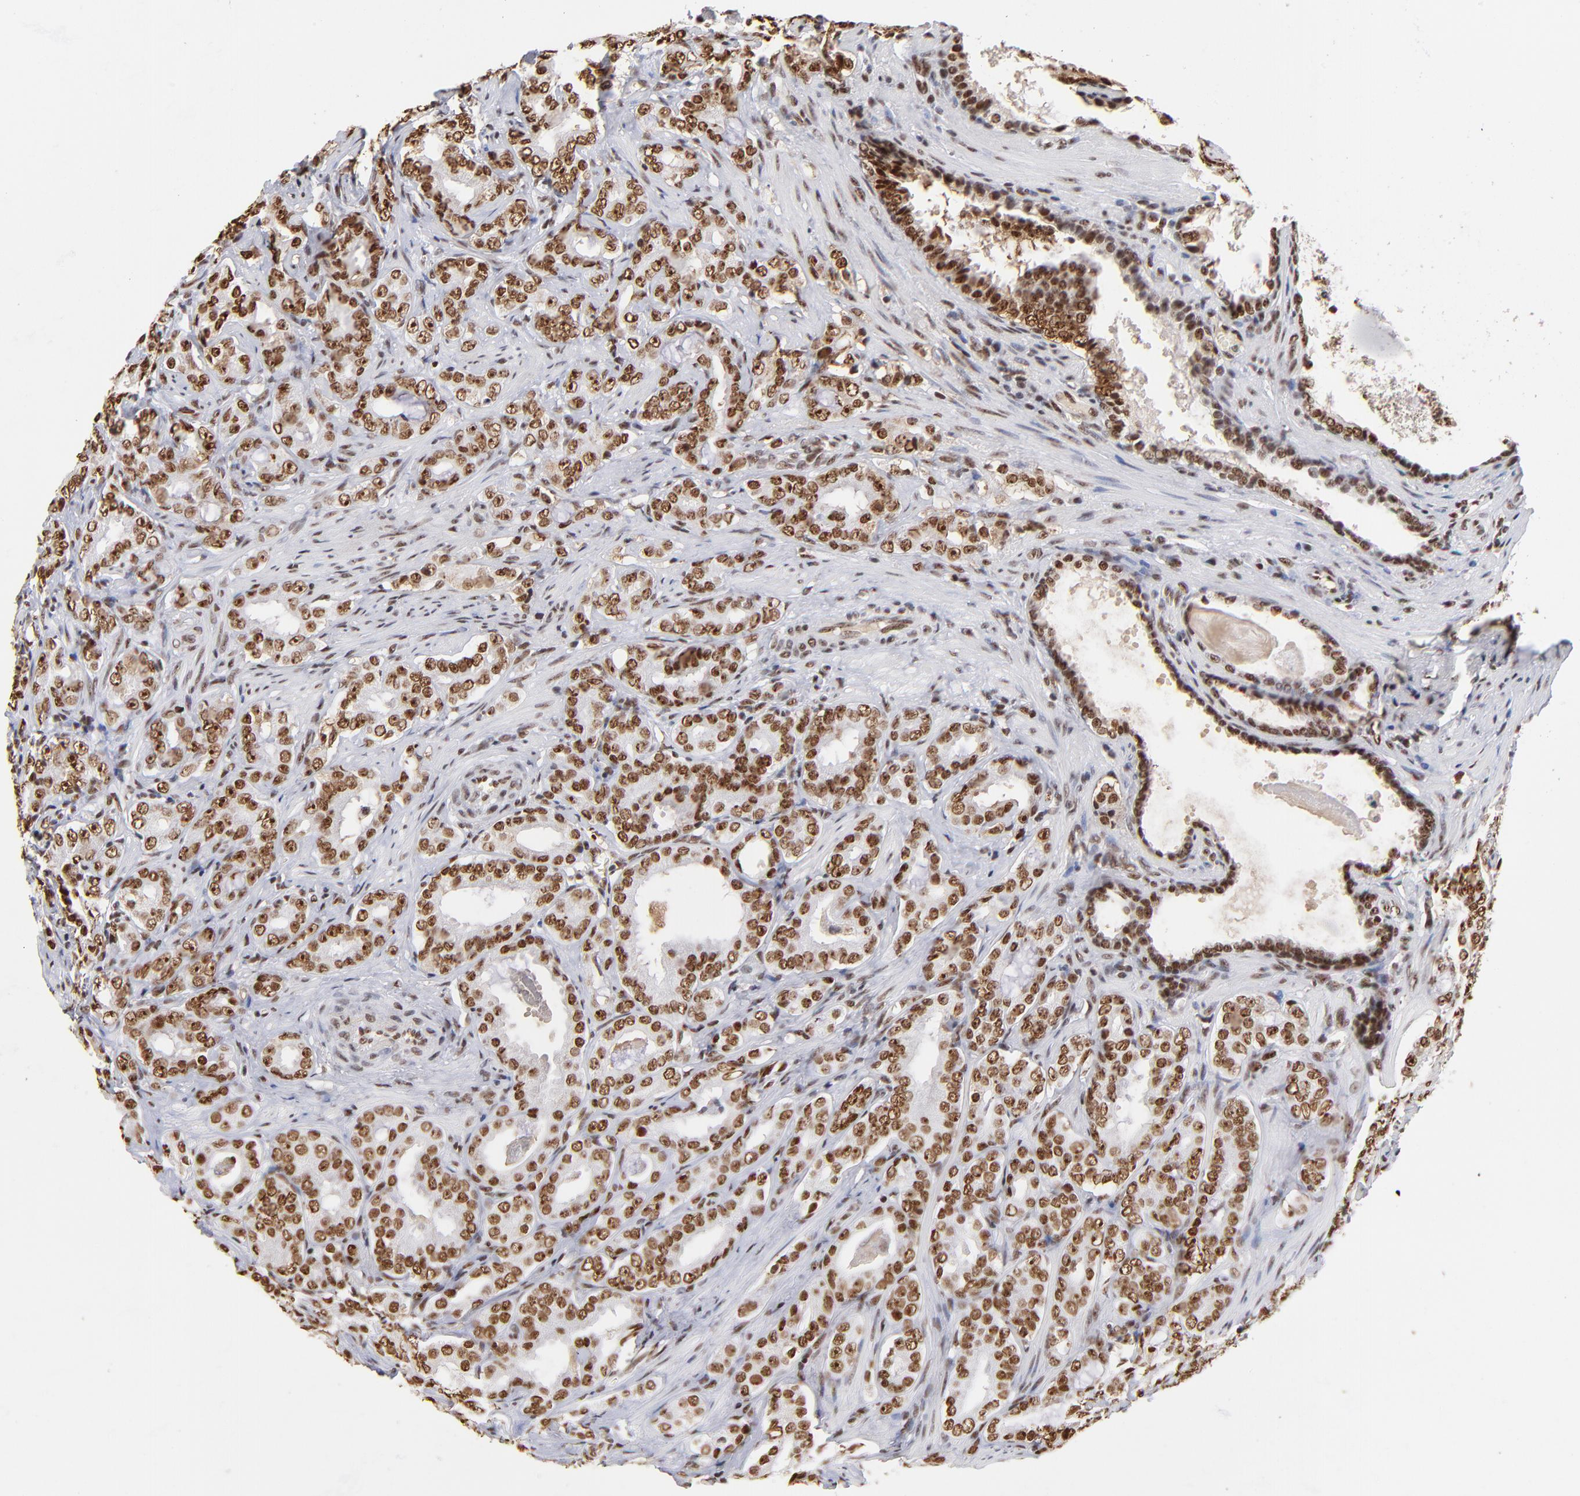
{"staining": {"intensity": "strong", "quantity": ">75%", "location": "nuclear"}, "tissue": "prostate cancer", "cell_type": "Tumor cells", "image_type": "cancer", "snomed": [{"axis": "morphology", "description": "Adenocarcinoma, Low grade"}, {"axis": "topography", "description": "Prostate"}], "caption": "Immunohistochemistry (IHC) of human prostate cancer (low-grade adenocarcinoma) displays high levels of strong nuclear expression in about >75% of tumor cells.", "gene": "ZNF146", "patient": {"sex": "male", "age": 59}}